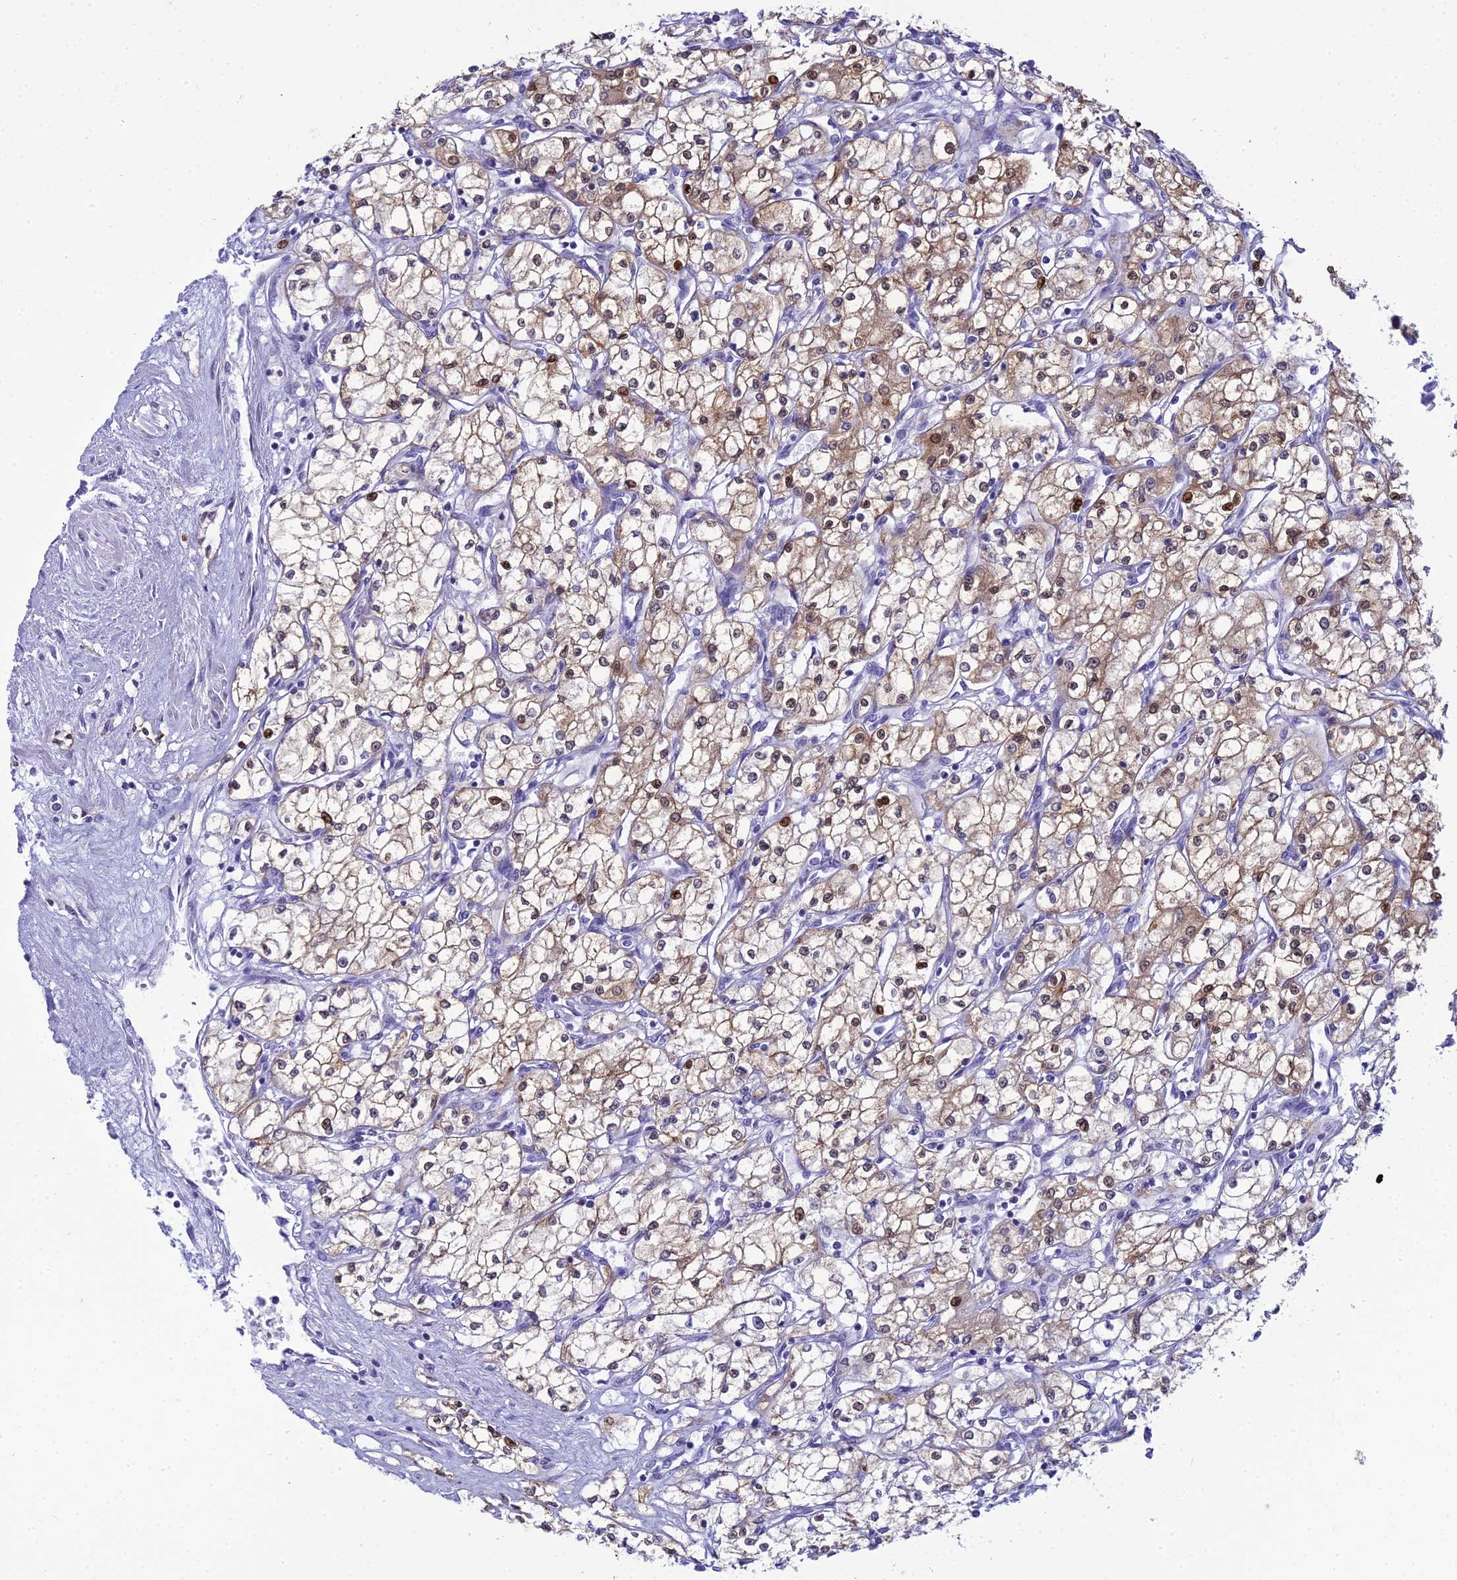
{"staining": {"intensity": "moderate", "quantity": "<25%", "location": "cytoplasmic/membranous,nuclear"}, "tissue": "renal cancer", "cell_type": "Tumor cells", "image_type": "cancer", "snomed": [{"axis": "morphology", "description": "Adenocarcinoma, NOS"}, {"axis": "topography", "description": "Kidney"}], "caption": "About <25% of tumor cells in renal cancer (adenocarcinoma) show moderate cytoplasmic/membranous and nuclear protein staining as visualized by brown immunohistochemical staining.", "gene": "ZMIZ1", "patient": {"sex": "male", "age": 59}}